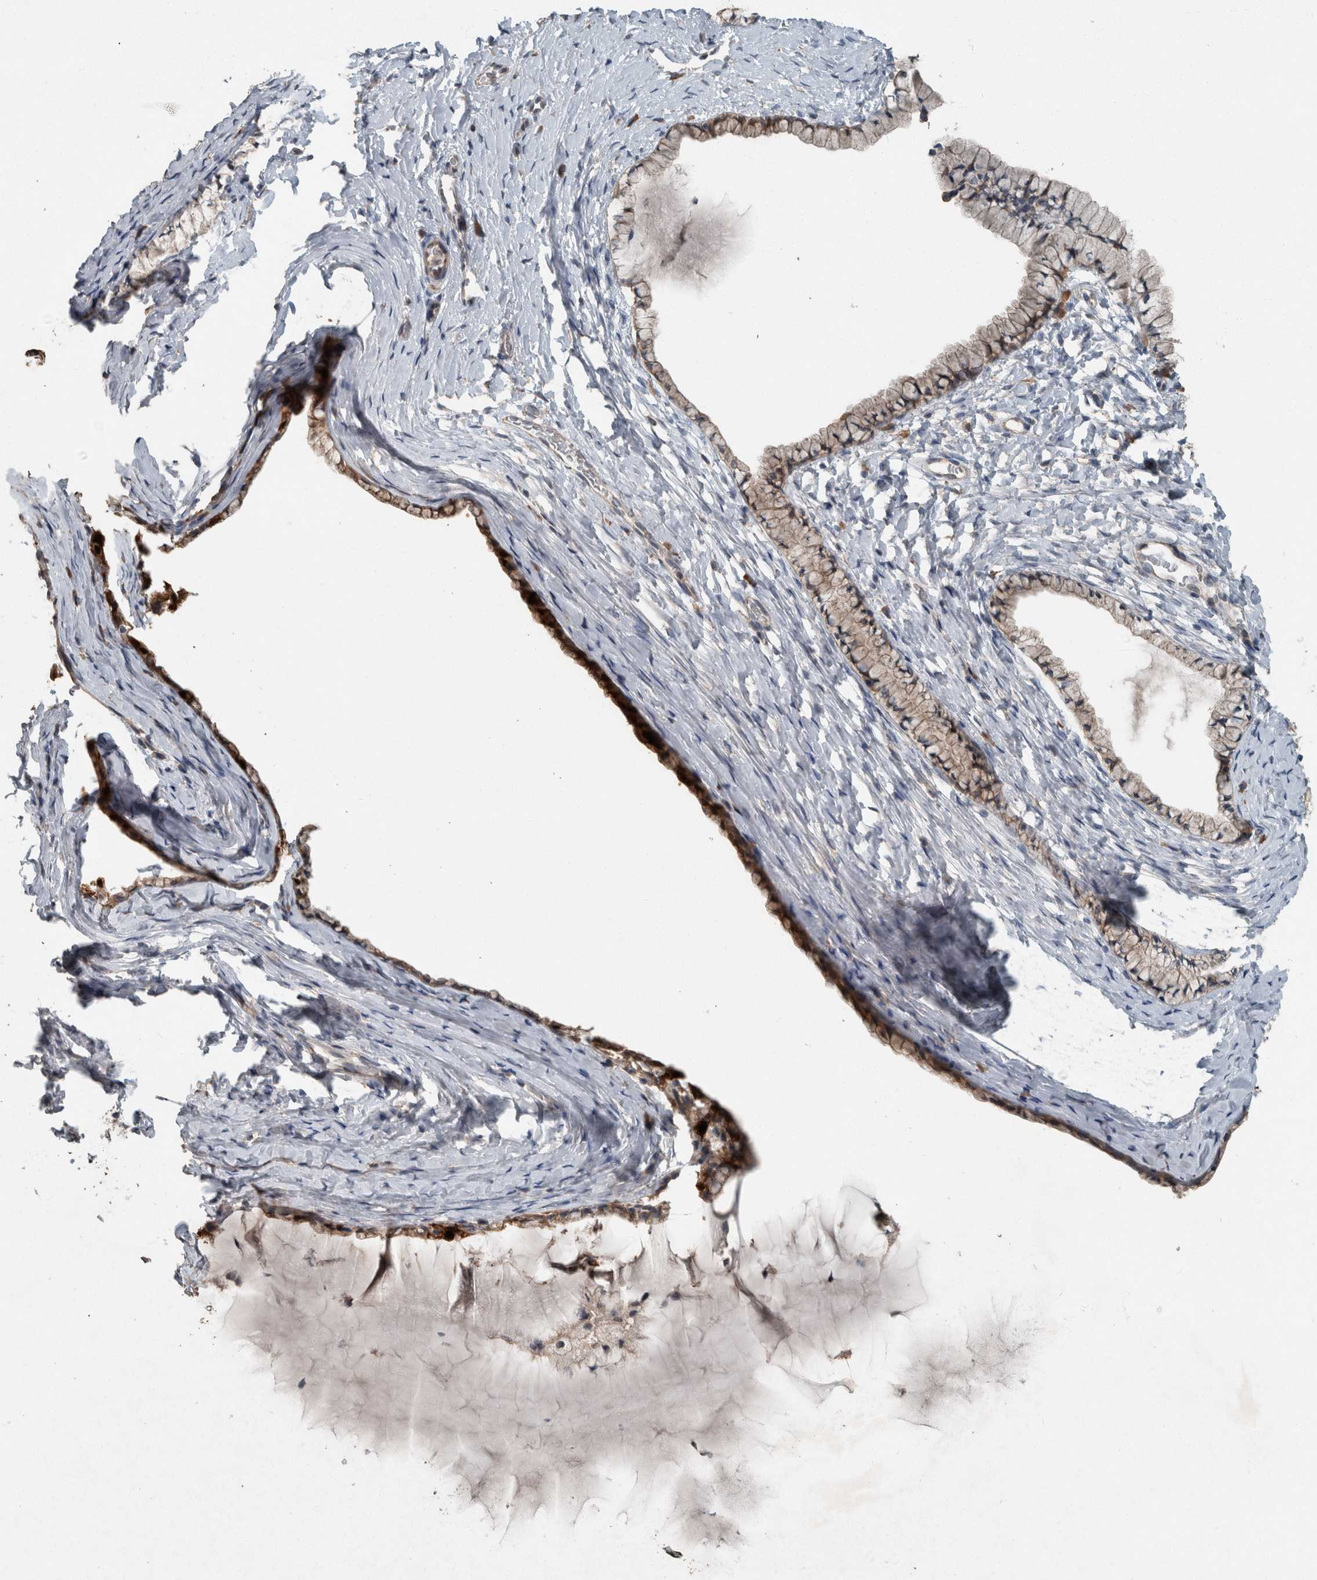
{"staining": {"intensity": "strong", "quantity": "25%-75%", "location": "cytoplasmic/membranous"}, "tissue": "cervix", "cell_type": "Glandular cells", "image_type": "normal", "snomed": [{"axis": "morphology", "description": "Normal tissue, NOS"}, {"axis": "topography", "description": "Cervix"}], "caption": "Protein staining of normal cervix demonstrates strong cytoplasmic/membranous staining in about 25%-75% of glandular cells. The staining was performed using DAB (3,3'-diaminobenzidine) to visualize the protein expression in brown, while the nuclei were stained in blue with hematoxylin (Magnification: 20x).", "gene": "KNTC1", "patient": {"sex": "female", "age": 72}}